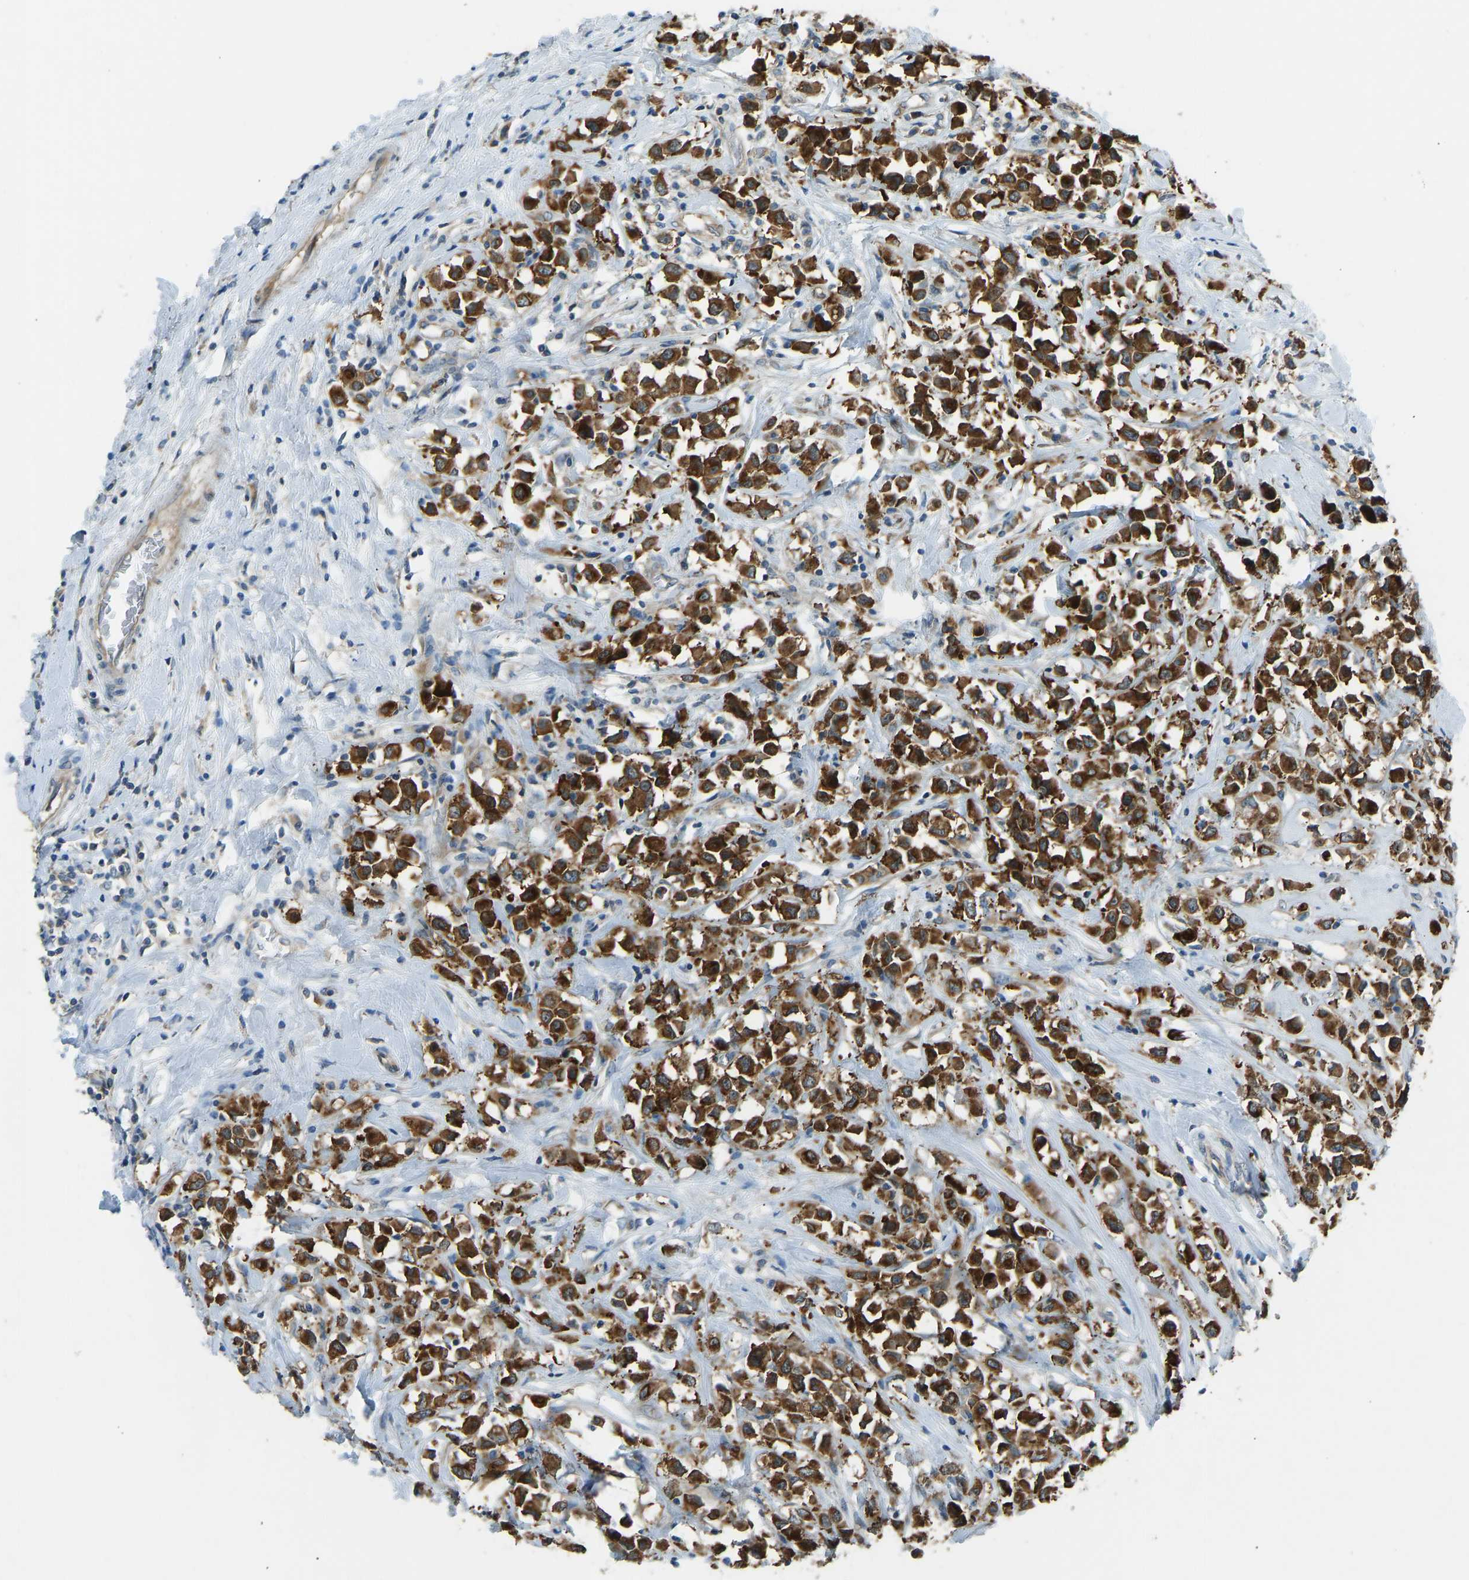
{"staining": {"intensity": "strong", "quantity": ">75%", "location": "cytoplasmic/membranous"}, "tissue": "breast cancer", "cell_type": "Tumor cells", "image_type": "cancer", "snomed": [{"axis": "morphology", "description": "Duct carcinoma"}, {"axis": "topography", "description": "Breast"}], "caption": "Tumor cells exhibit high levels of strong cytoplasmic/membranous staining in approximately >75% of cells in human breast invasive ductal carcinoma.", "gene": "STAU2", "patient": {"sex": "female", "age": 61}}